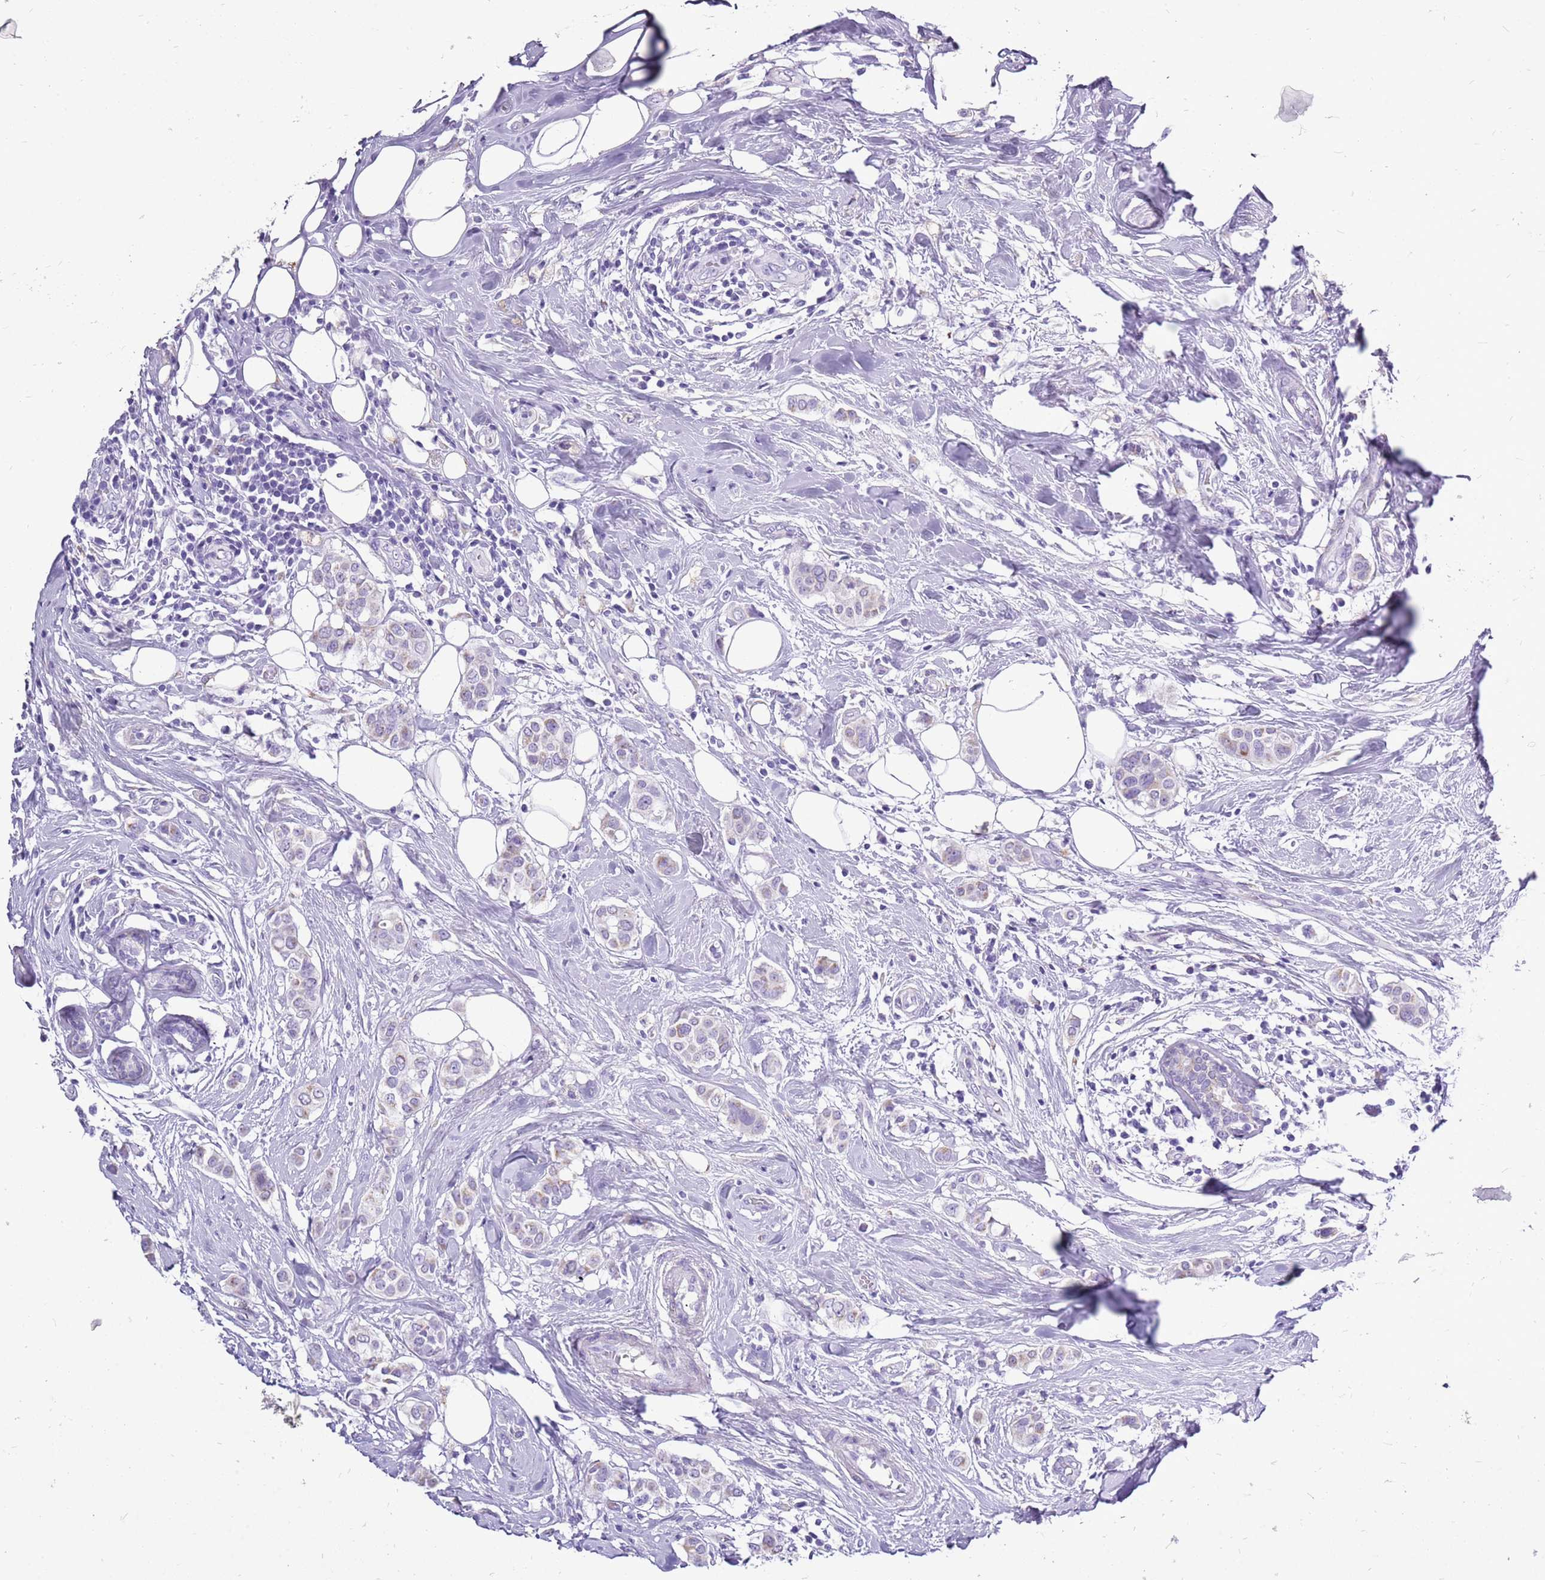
{"staining": {"intensity": "negative", "quantity": "none", "location": "none"}, "tissue": "breast cancer", "cell_type": "Tumor cells", "image_type": "cancer", "snomed": [{"axis": "morphology", "description": "Lobular carcinoma"}, {"axis": "topography", "description": "Breast"}], "caption": "This is a histopathology image of IHC staining of breast lobular carcinoma, which shows no positivity in tumor cells.", "gene": "ACSS3", "patient": {"sex": "female", "age": 51}}